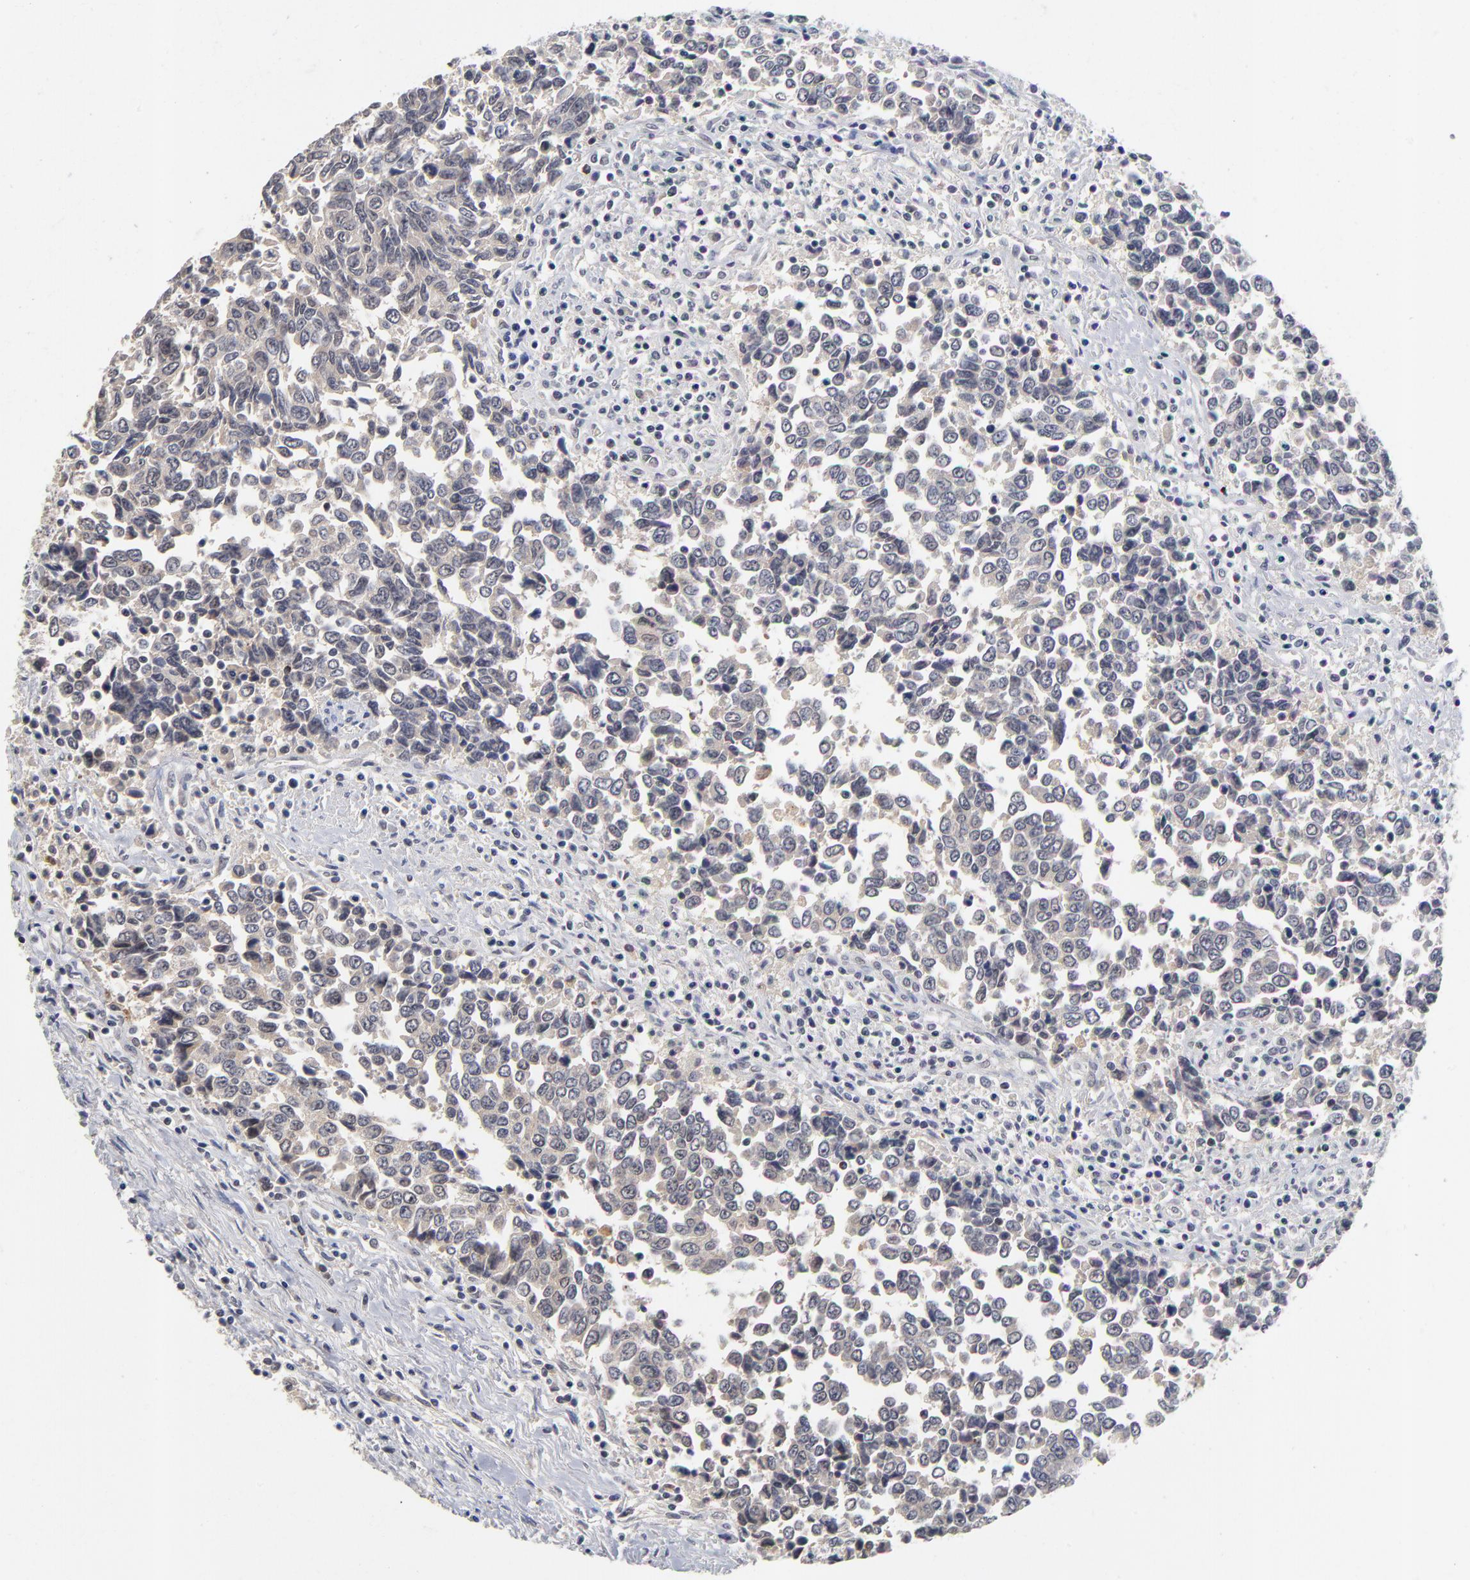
{"staining": {"intensity": "negative", "quantity": "none", "location": "none"}, "tissue": "urothelial cancer", "cell_type": "Tumor cells", "image_type": "cancer", "snomed": [{"axis": "morphology", "description": "Urothelial carcinoma, High grade"}, {"axis": "topography", "description": "Urinary bladder"}], "caption": "An immunohistochemistry (IHC) photomicrograph of urothelial cancer is shown. There is no staining in tumor cells of urothelial cancer. (Immunohistochemistry, brightfield microscopy, high magnification).", "gene": "WSB1", "patient": {"sex": "male", "age": 86}}